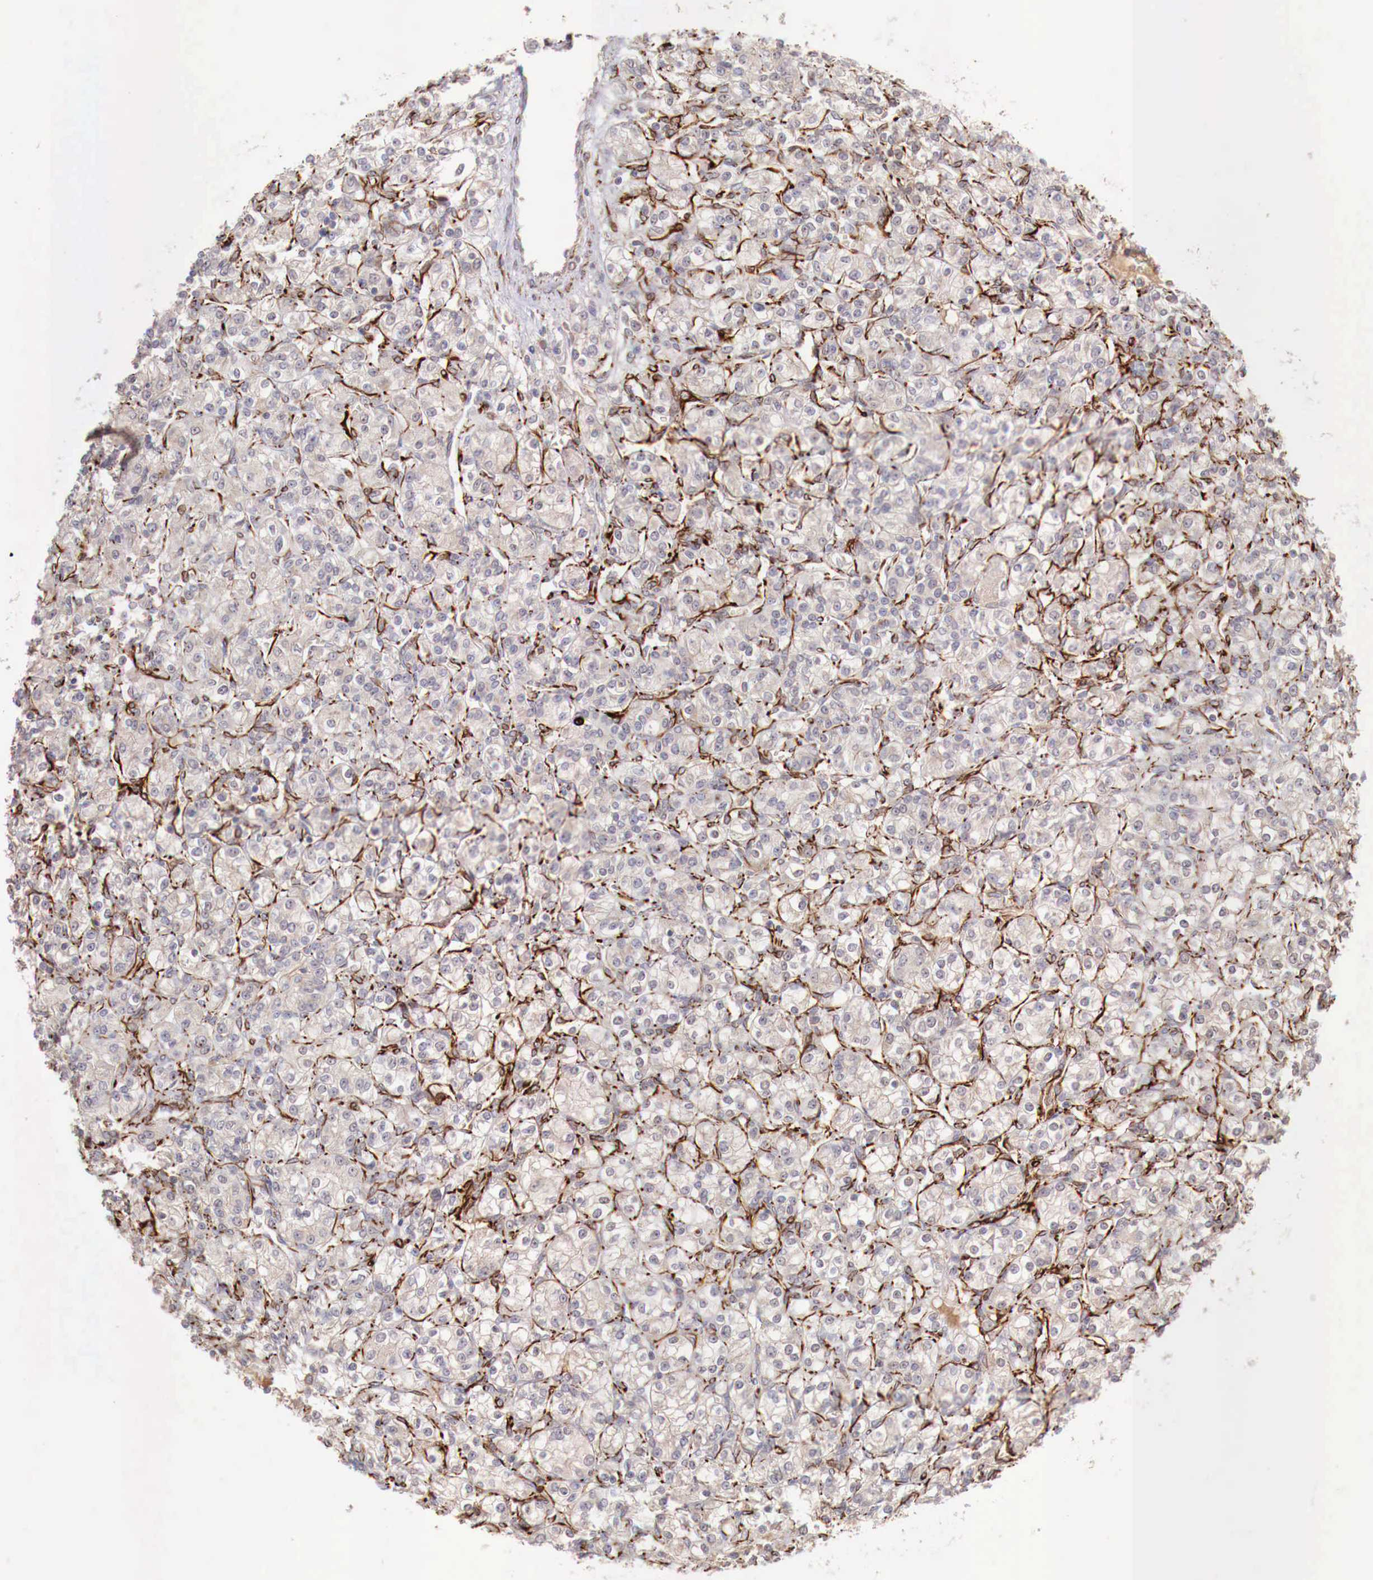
{"staining": {"intensity": "negative", "quantity": "none", "location": "none"}, "tissue": "renal cancer", "cell_type": "Tumor cells", "image_type": "cancer", "snomed": [{"axis": "morphology", "description": "Adenocarcinoma, NOS"}, {"axis": "topography", "description": "Kidney"}], "caption": "This is an immunohistochemistry histopathology image of human renal cancer (adenocarcinoma). There is no expression in tumor cells.", "gene": "WT1", "patient": {"sex": "male", "age": 77}}